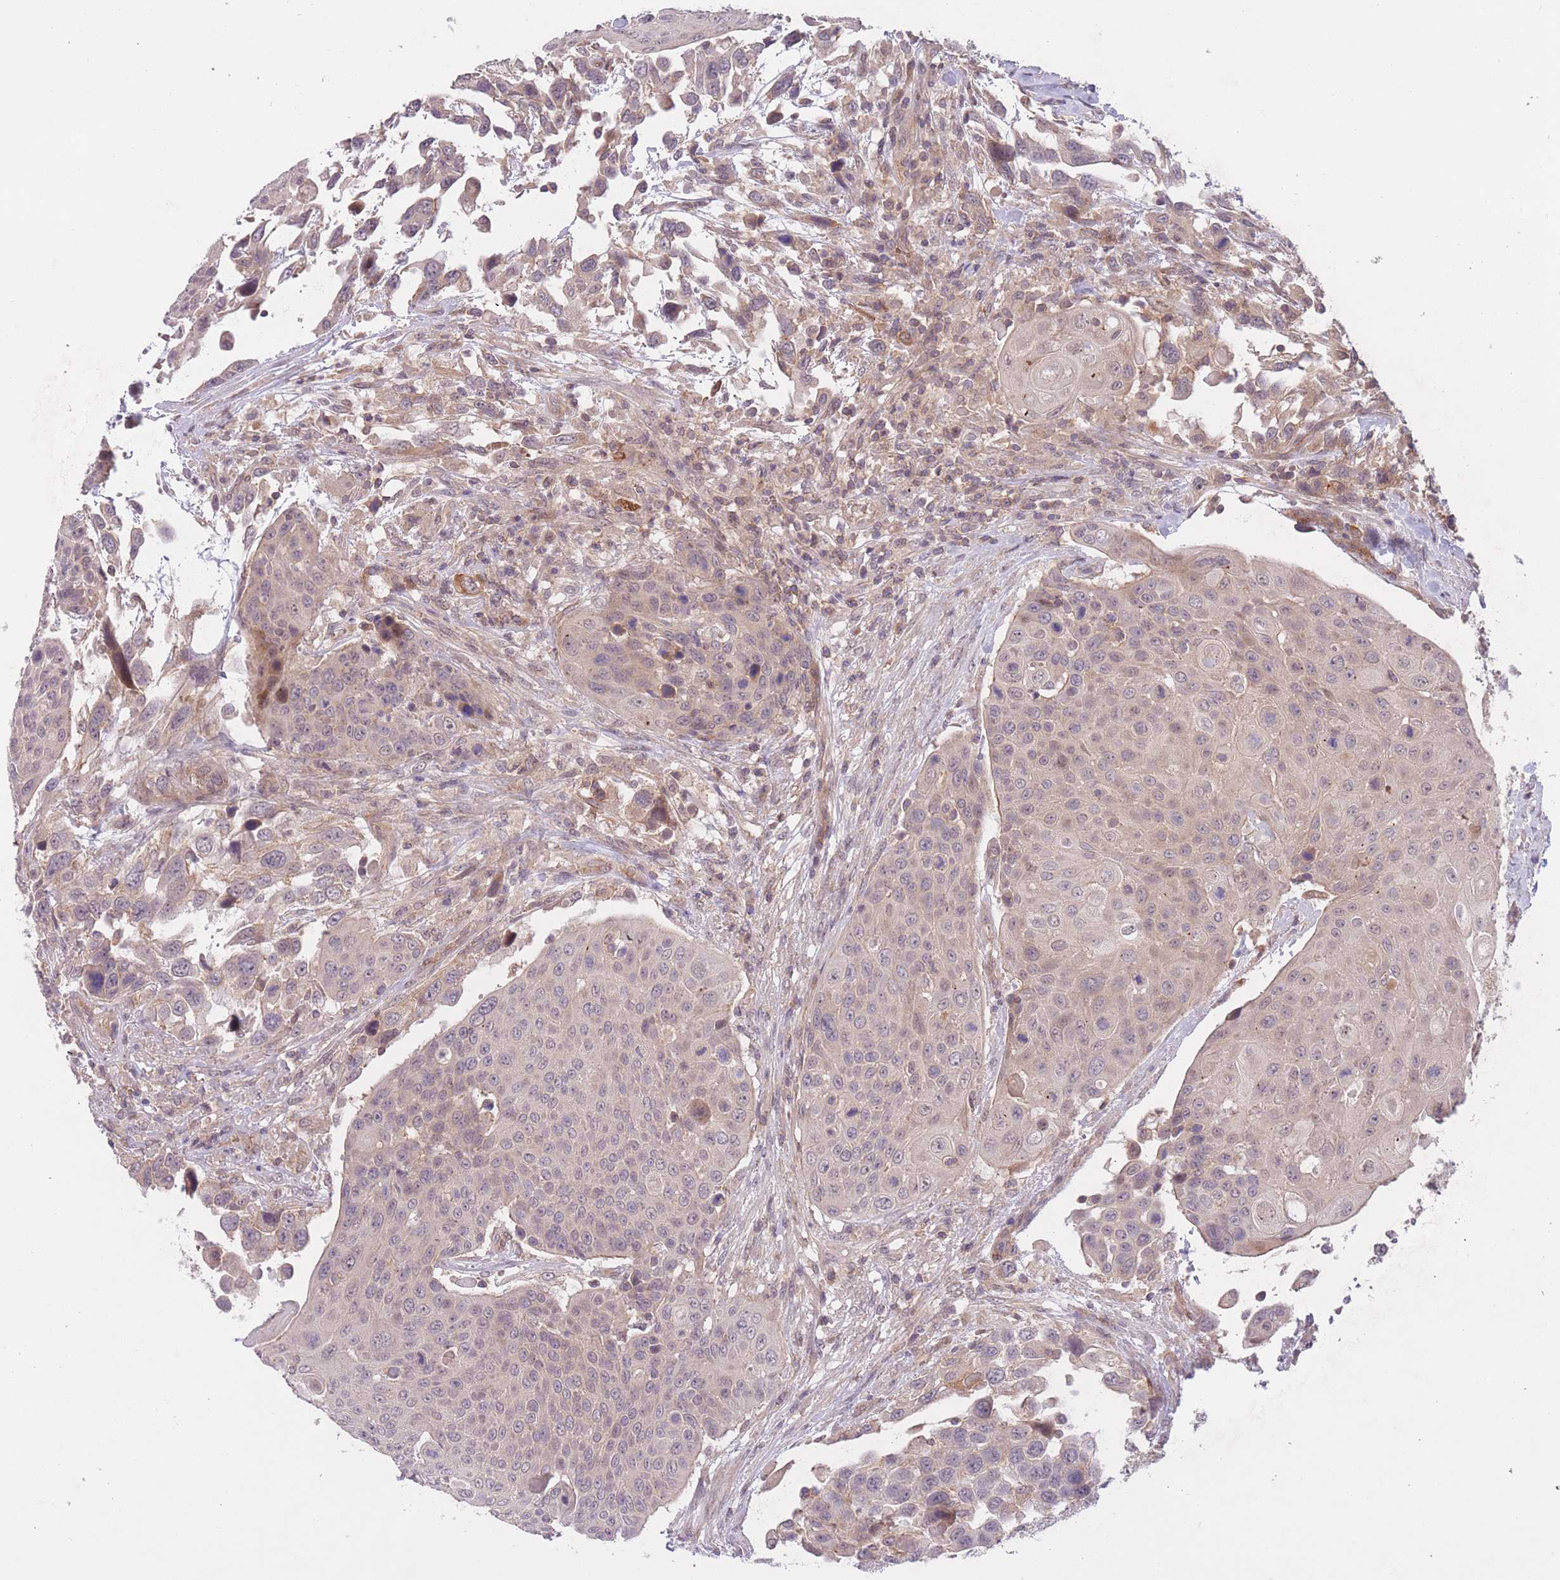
{"staining": {"intensity": "weak", "quantity": "25%-75%", "location": "cytoplasmic/membranous"}, "tissue": "urothelial cancer", "cell_type": "Tumor cells", "image_type": "cancer", "snomed": [{"axis": "morphology", "description": "Urothelial carcinoma, High grade"}, {"axis": "topography", "description": "Urinary bladder"}], "caption": "High-grade urothelial carcinoma stained with a protein marker reveals weak staining in tumor cells.", "gene": "FUT5", "patient": {"sex": "female", "age": 70}}